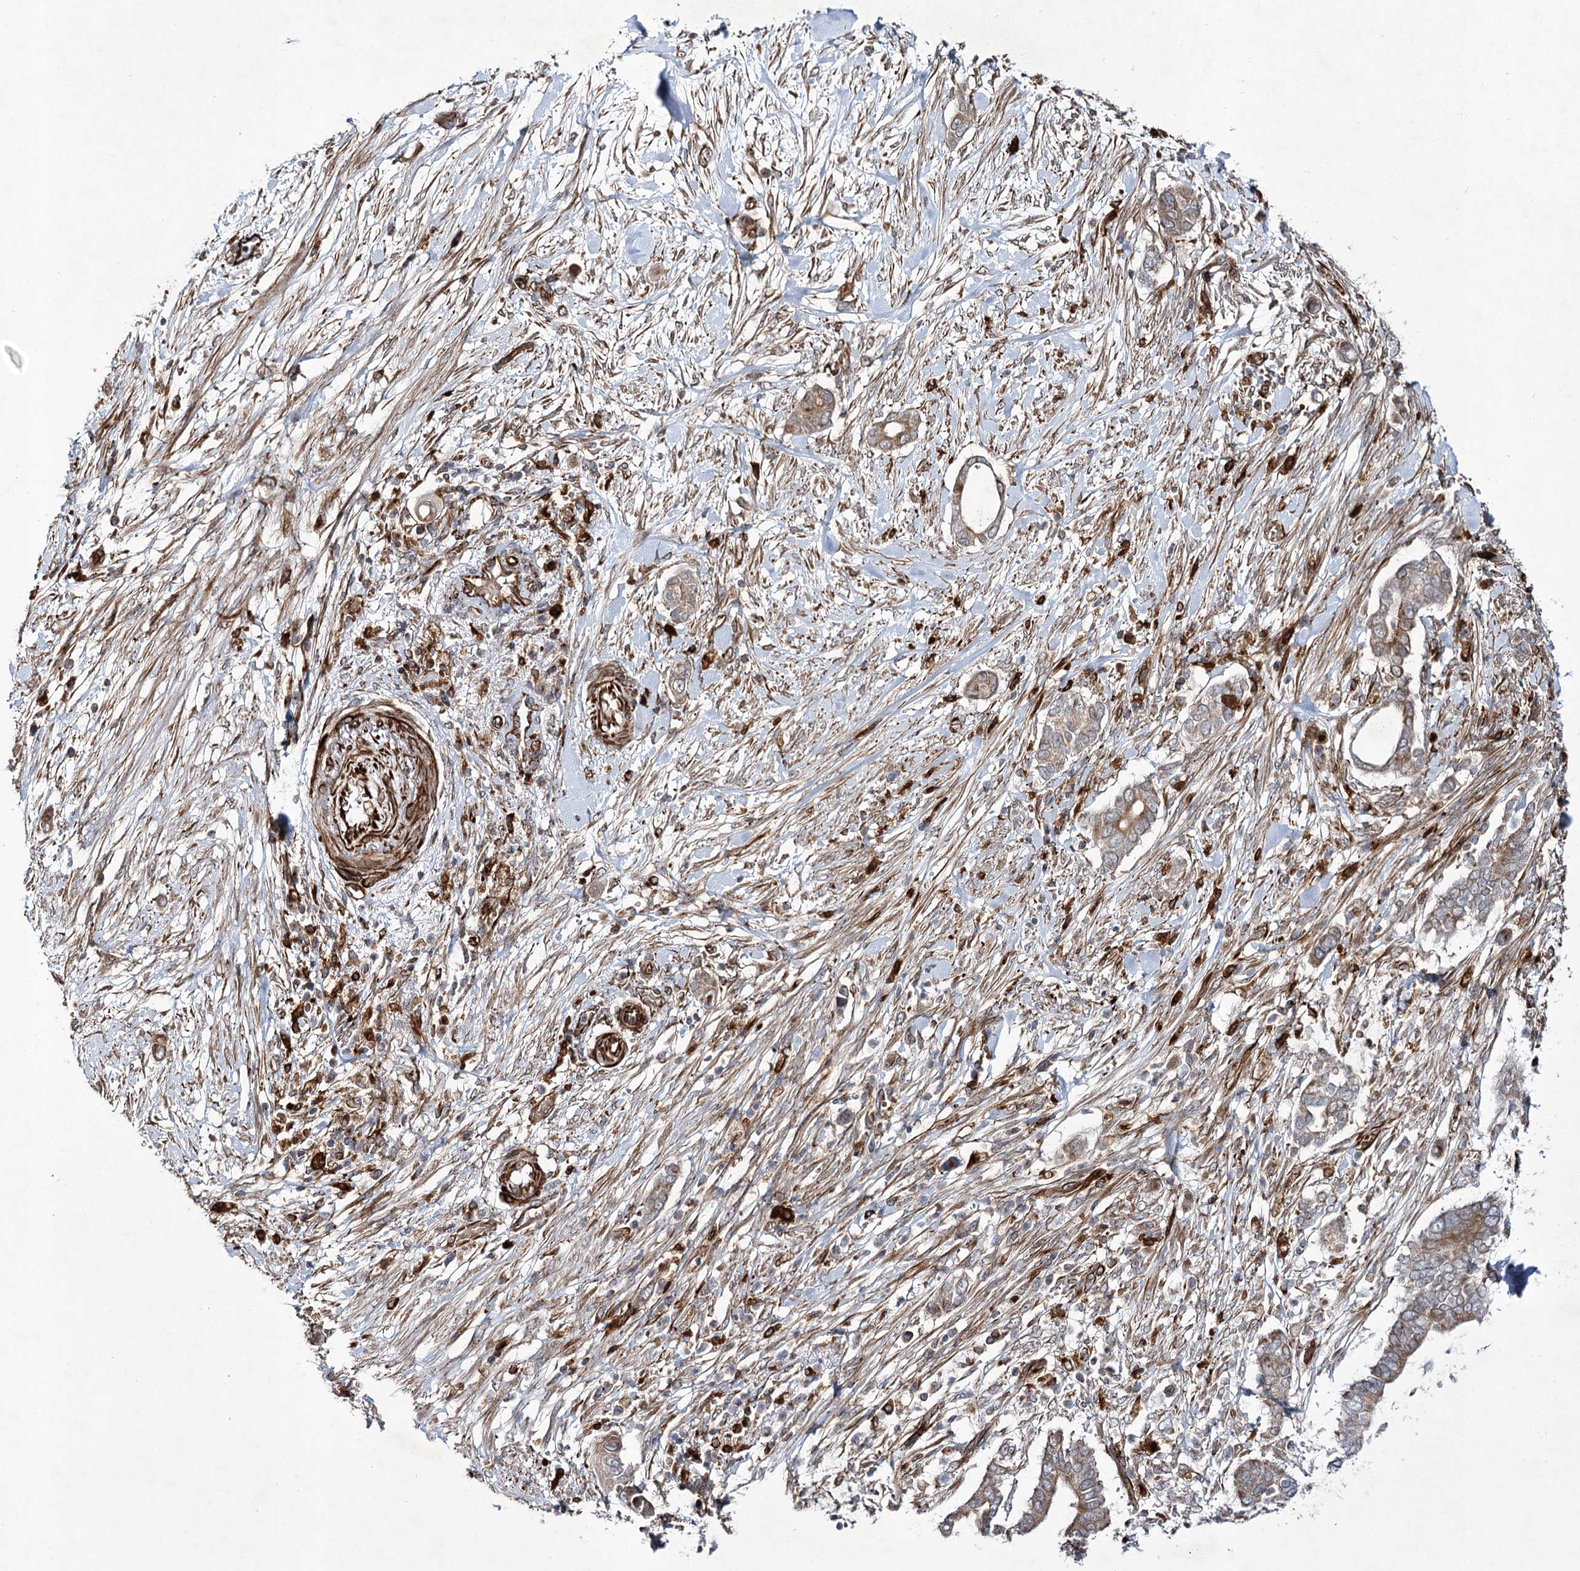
{"staining": {"intensity": "weak", "quantity": "25%-75%", "location": "cytoplasmic/membranous"}, "tissue": "pancreatic cancer", "cell_type": "Tumor cells", "image_type": "cancer", "snomed": [{"axis": "morphology", "description": "Adenocarcinoma, NOS"}, {"axis": "topography", "description": "Pancreas"}], "caption": "High-power microscopy captured an immunohistochemistry photomicrograph of pancreatic cancer, revealing weak cytoplasmic/membranous staining in about 25%-75% of tumor cells.", "gene": "DPEP2", "patient": {"sex": "male", "age": 68}}